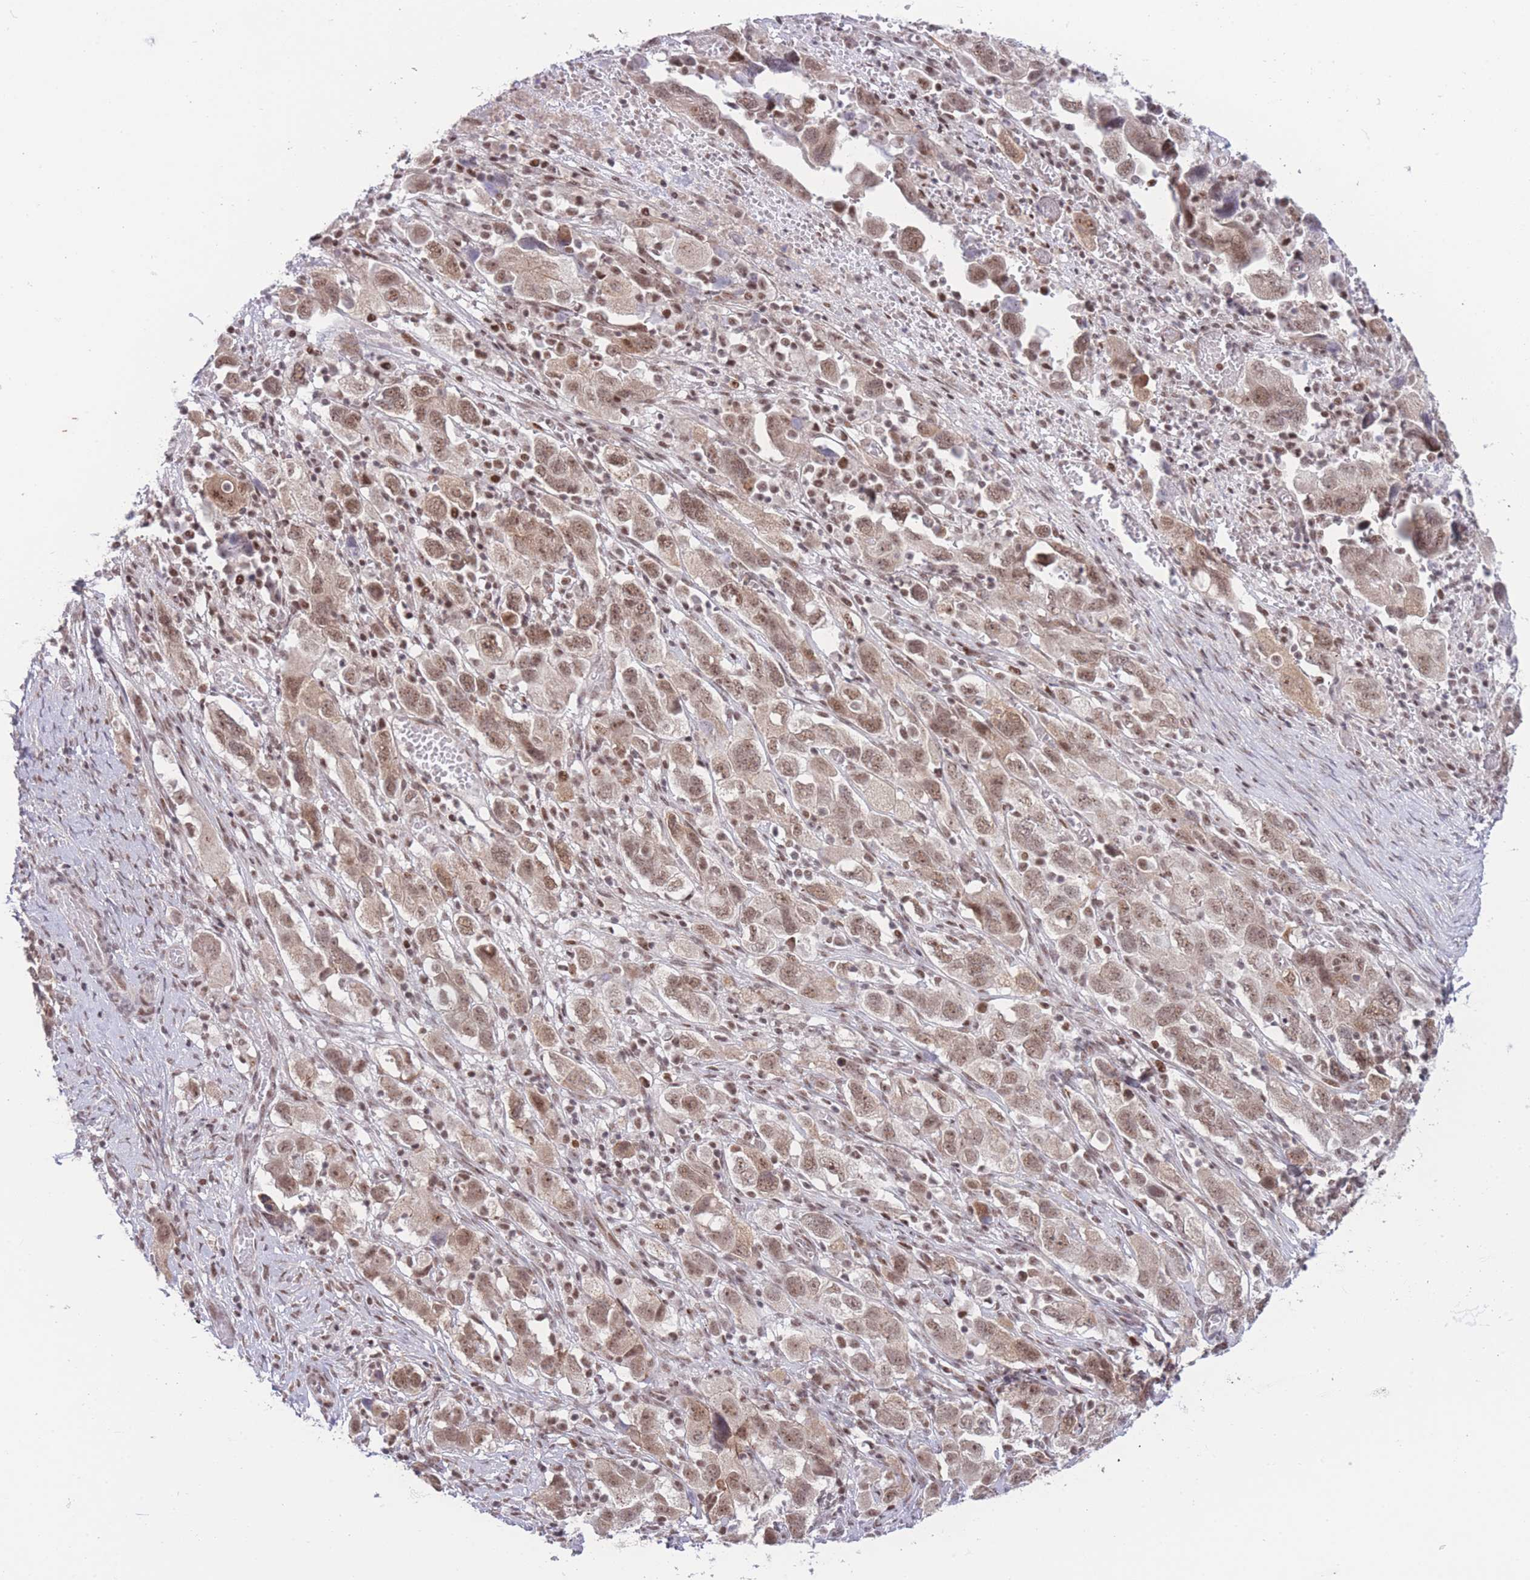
{"staining": {"intensity": "moderate", "quantity": ">75%", "location": "nuclear"}, "tissue": "ovarian cancer", "cell_type": "Tumor cells", "image_type": "cancer", "snomed": [{"axis": "morphology", "description": "Carcinoma, NOS"}, {"axis": "morphology", "description": "Cystadenocarcinoma, serous, NOS"}, {"axis": "topography", "description": "Ovary"}], "caption": "There is medium levels of moderate nuclear expression in tumor cells of ovarian carcinoma, as demonstrated by immunohistochemical staining (brown color).", "gene": "PCIF1", "patient": {"sex": "female", "age": 69}}